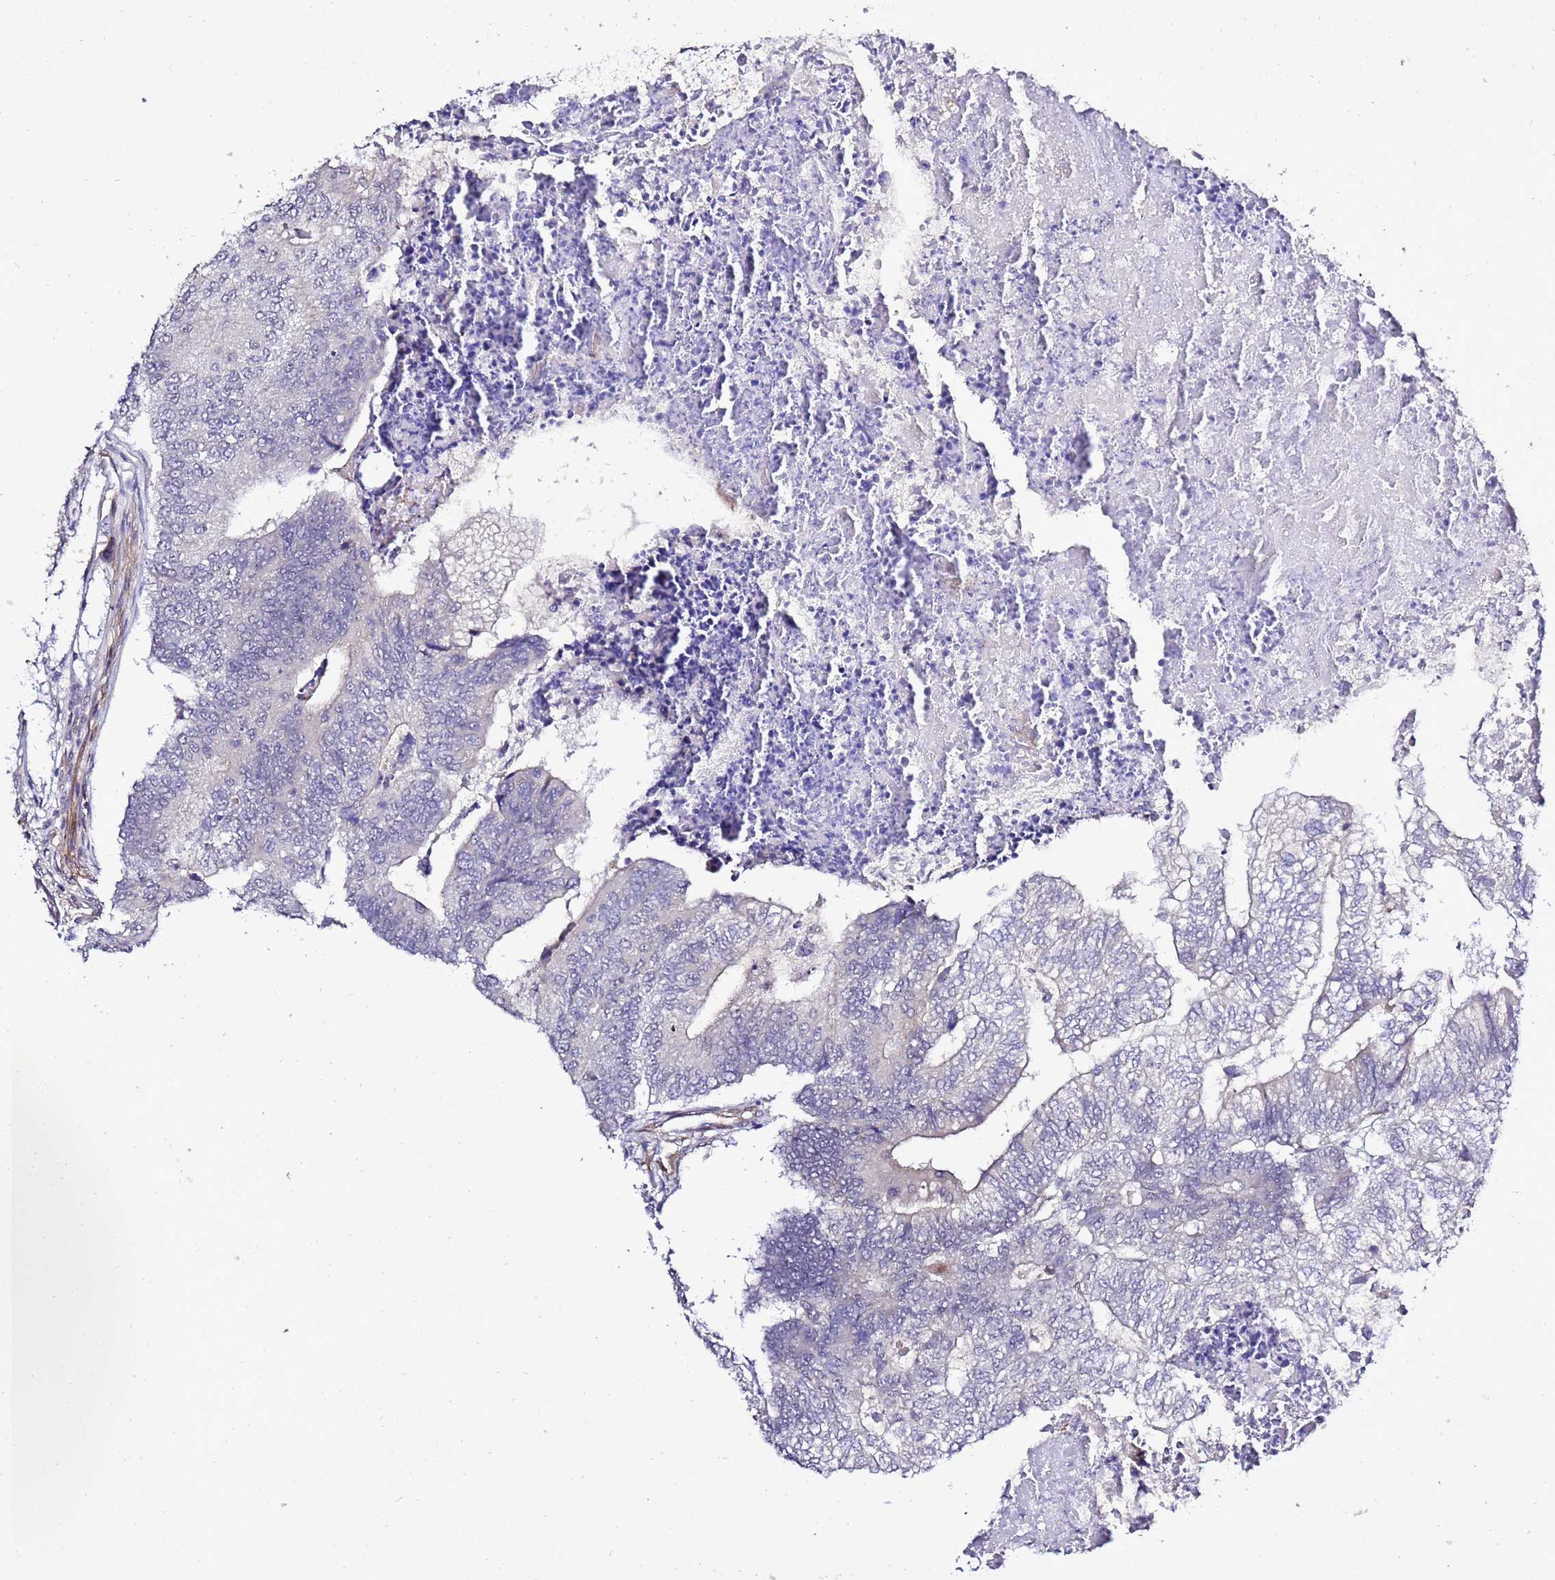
{"staining": {"intensity": "negative", "quantity": "none", "location": "none"}, "tissue": "colorectal cancer", "cell_type": "Tumor cells", "image_type": "cancer", "snomed": [{"axis": "morphology", "description": "Adenocarcinoma, NOS"}, {"axis": "topography", "description": "Colon"}], "caption": "A high-resolution photomicrograph shows immunohistochemistry (IHC) staining of adenocarcinoma (colorectal), which displays no significant staining in tumor cells. Brightfield microscopy of immunohistochemistry (IHC) stained with DAB (3,3'-diaminobenzidine) (brown) and hematoxylin (blue), captured at high magnification.", "gene": "GZF1", "patient": {"sex": "female", "age": 67}}